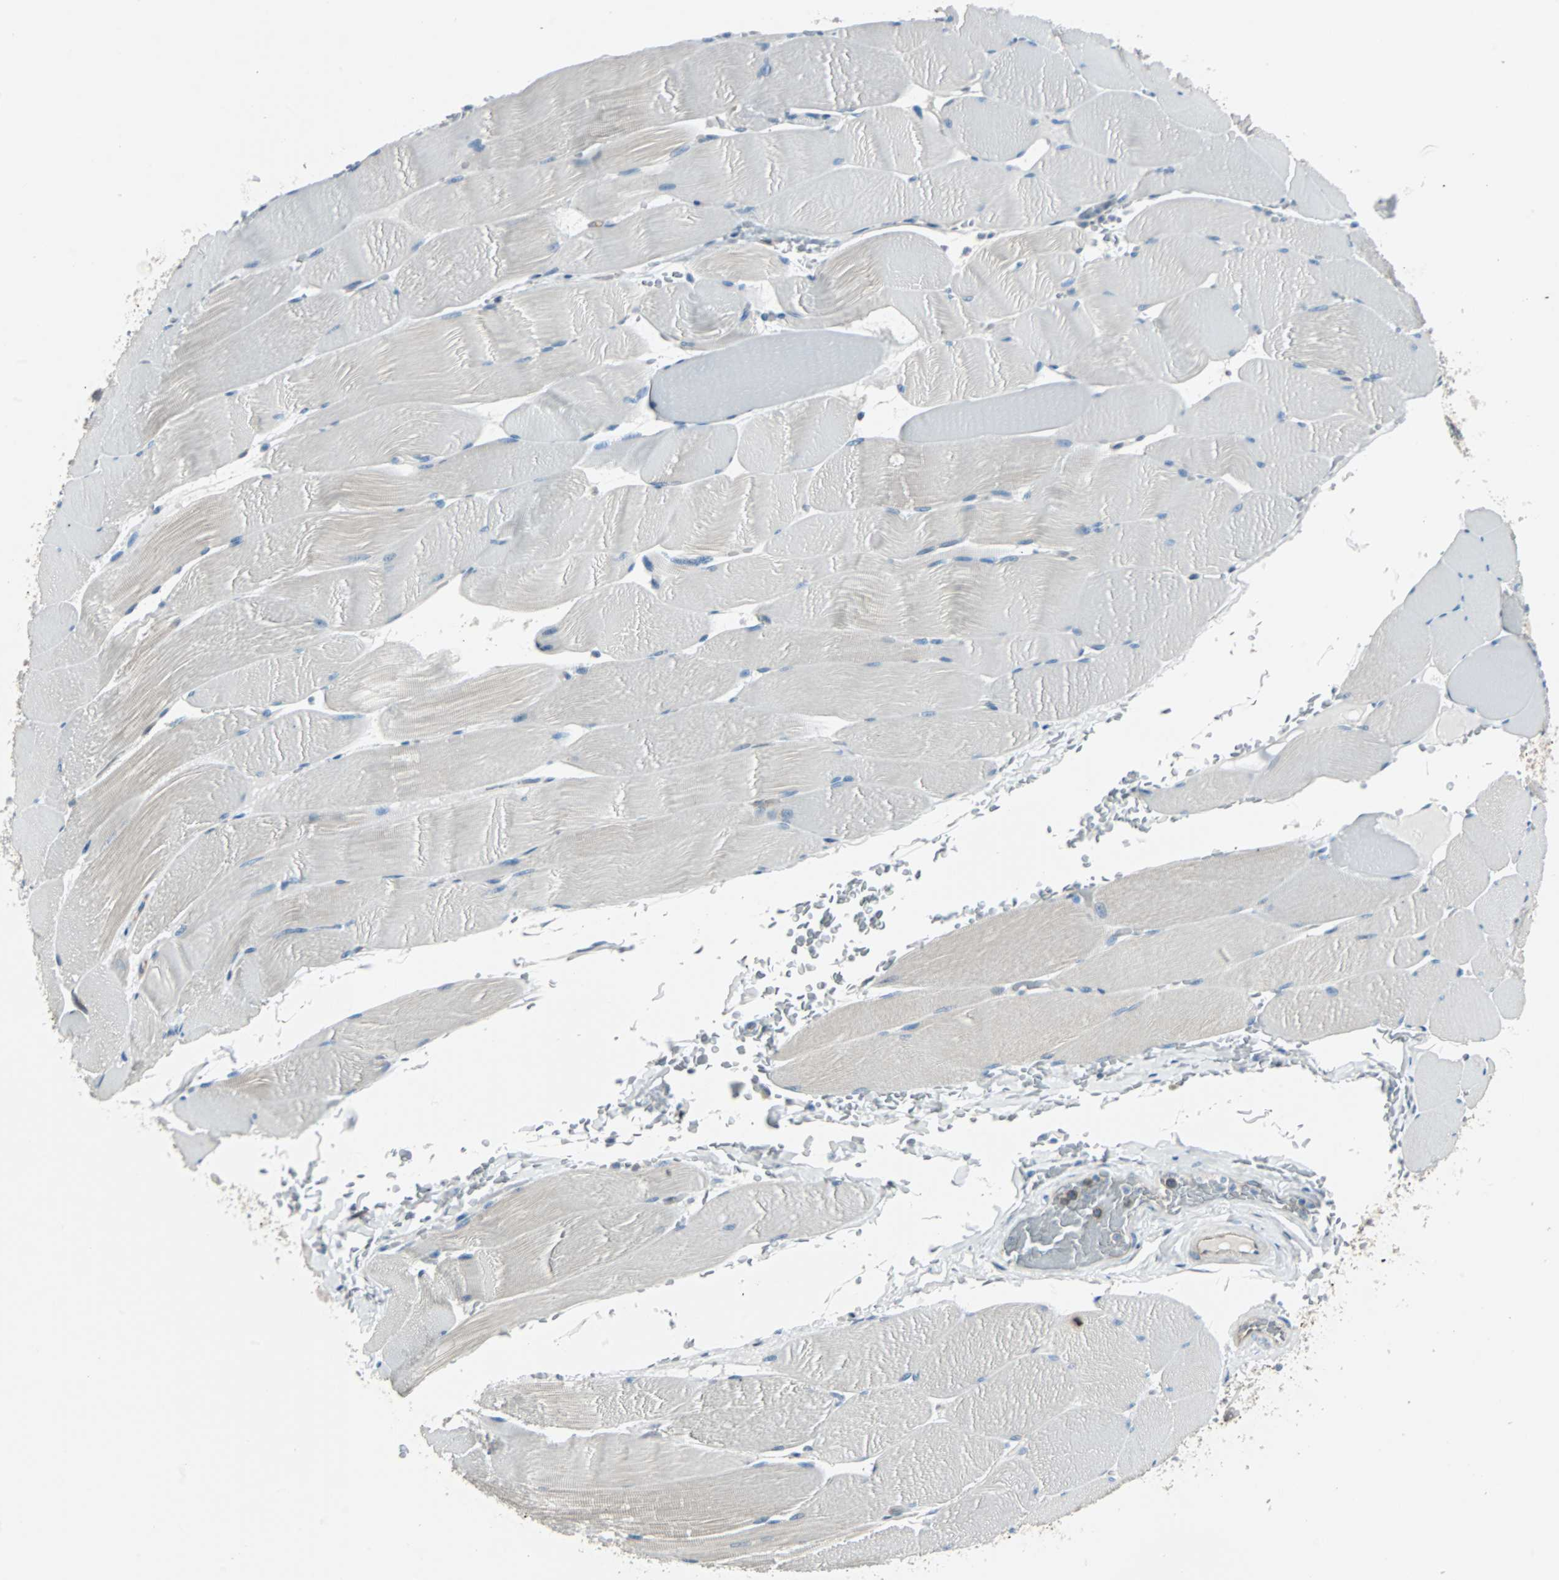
{"staining": {"intensity": "weak", "quantity": "25%-75%", "location": "cytoplasmic/membranous"}, "tissue": "skeletal muscle", "cell_type": "Myocytes", "image_type": "normal", "snomed": [{"axis": "morphology", "description": "Normal tissue, NOS"}, {"axis": "topography", "description": "Skeletal muscle"}], "caption": "Protein expression analysis of benign human skeletal muscle reveals weak cytoplasmic/membranous expression in approximately 25%-75% of myocytes. (brown staining indicates protein expression, while blue staining denotes nuclei).", "gene": "SWAP70", "patient": {"sex": "male", "age": 62}}